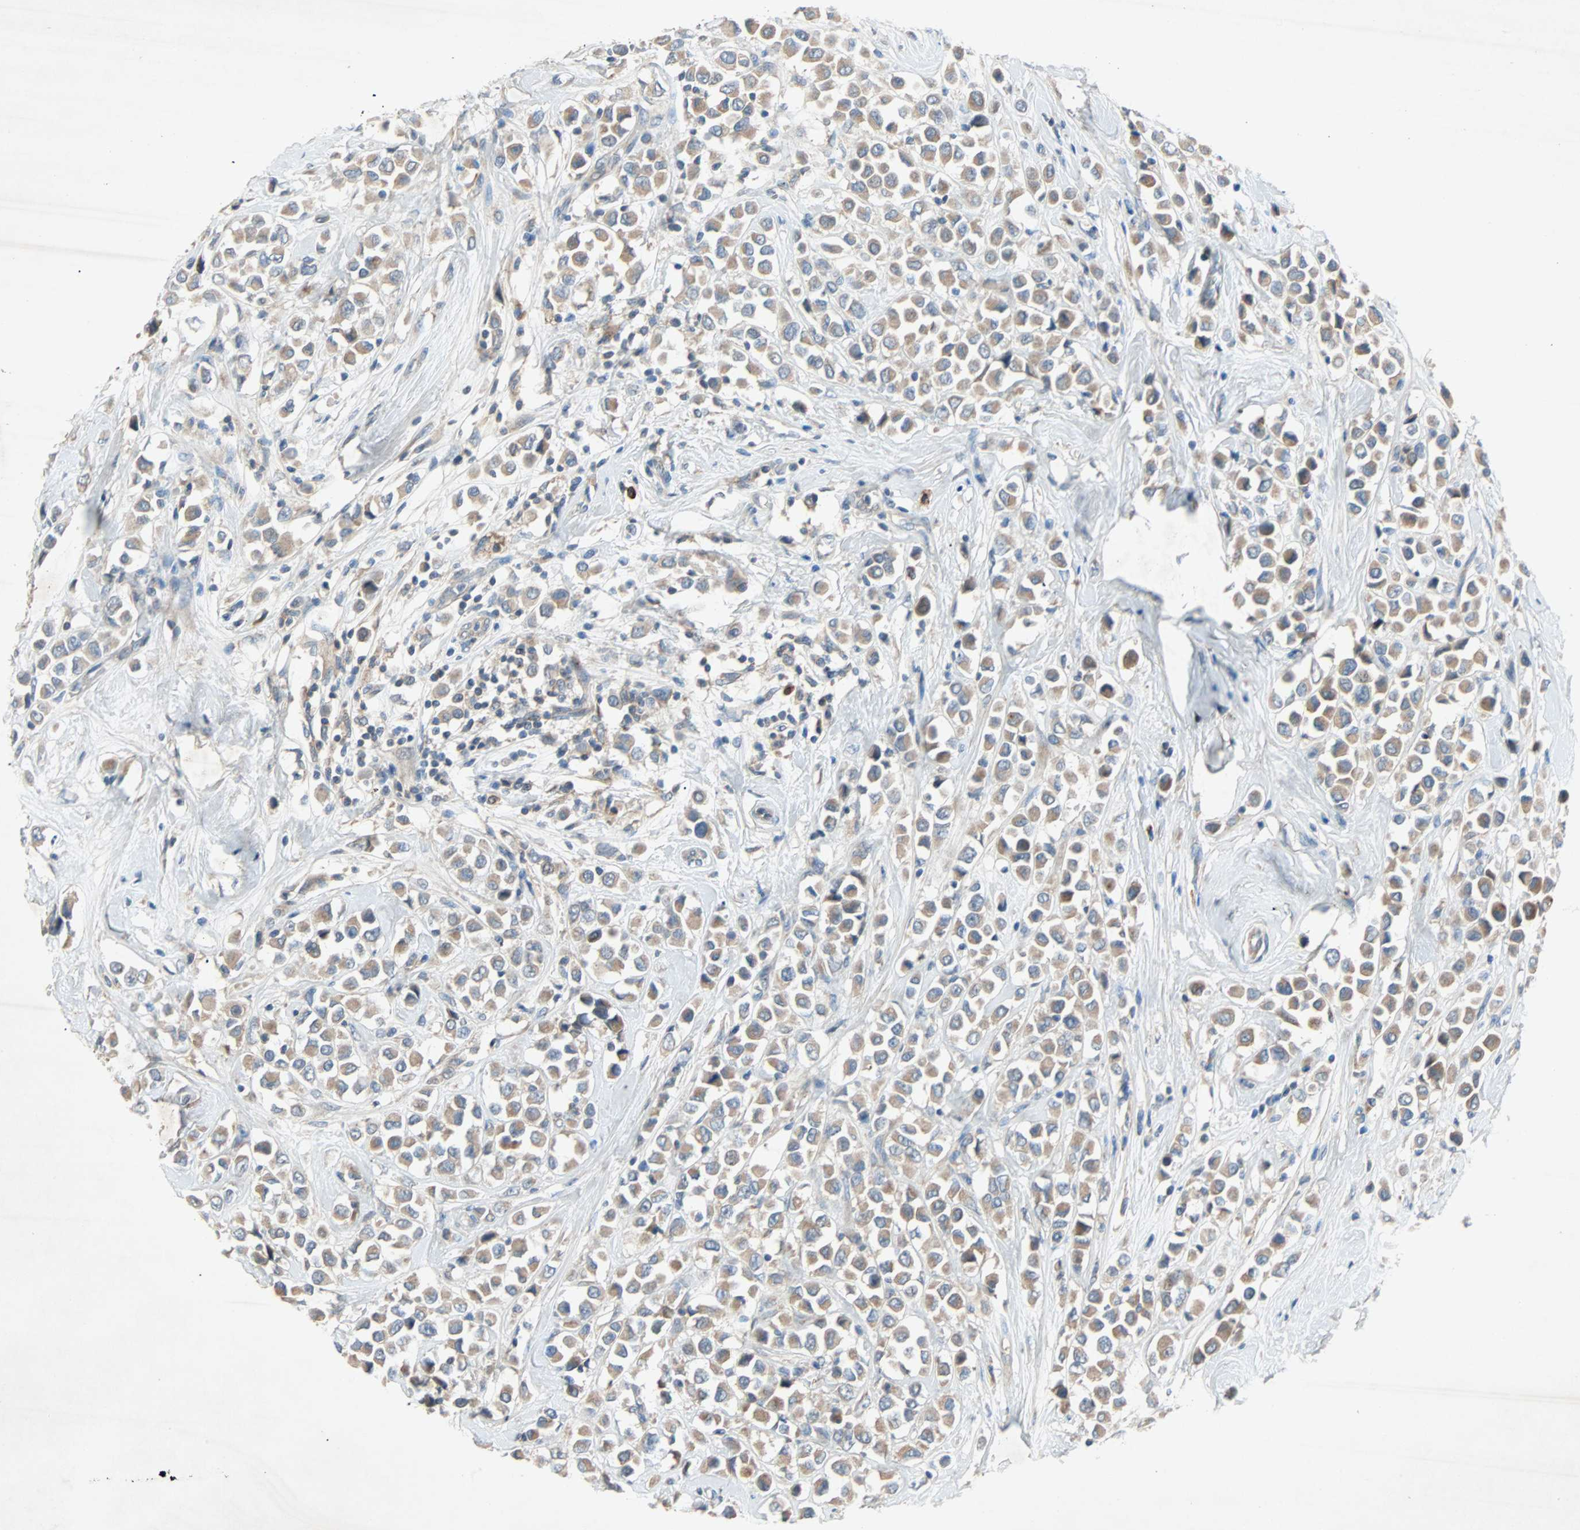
{"staining": {"intensity": "weak", "quantity": ">75%", "location": "cytoplasmic/membranous"}, "tissue": "breast cancer", "cell_type": "Tumor cells", "image_type": "cancer", "snomed": [{"axis": "morphology", "description": "Duct carcinoma"}, {"axis": "topography", "description": "Breast"}], "caption": "Immunohistochemistry photomicrograph of human infiltrating ductal carcinoma (breast) stained for a protein (brown), which displays low levels of weak cytoplasmic/membranous staining in about >75% of tumor cells.", "gene": "XYLT1", "patient": {"sex": "female", "age": 61}}